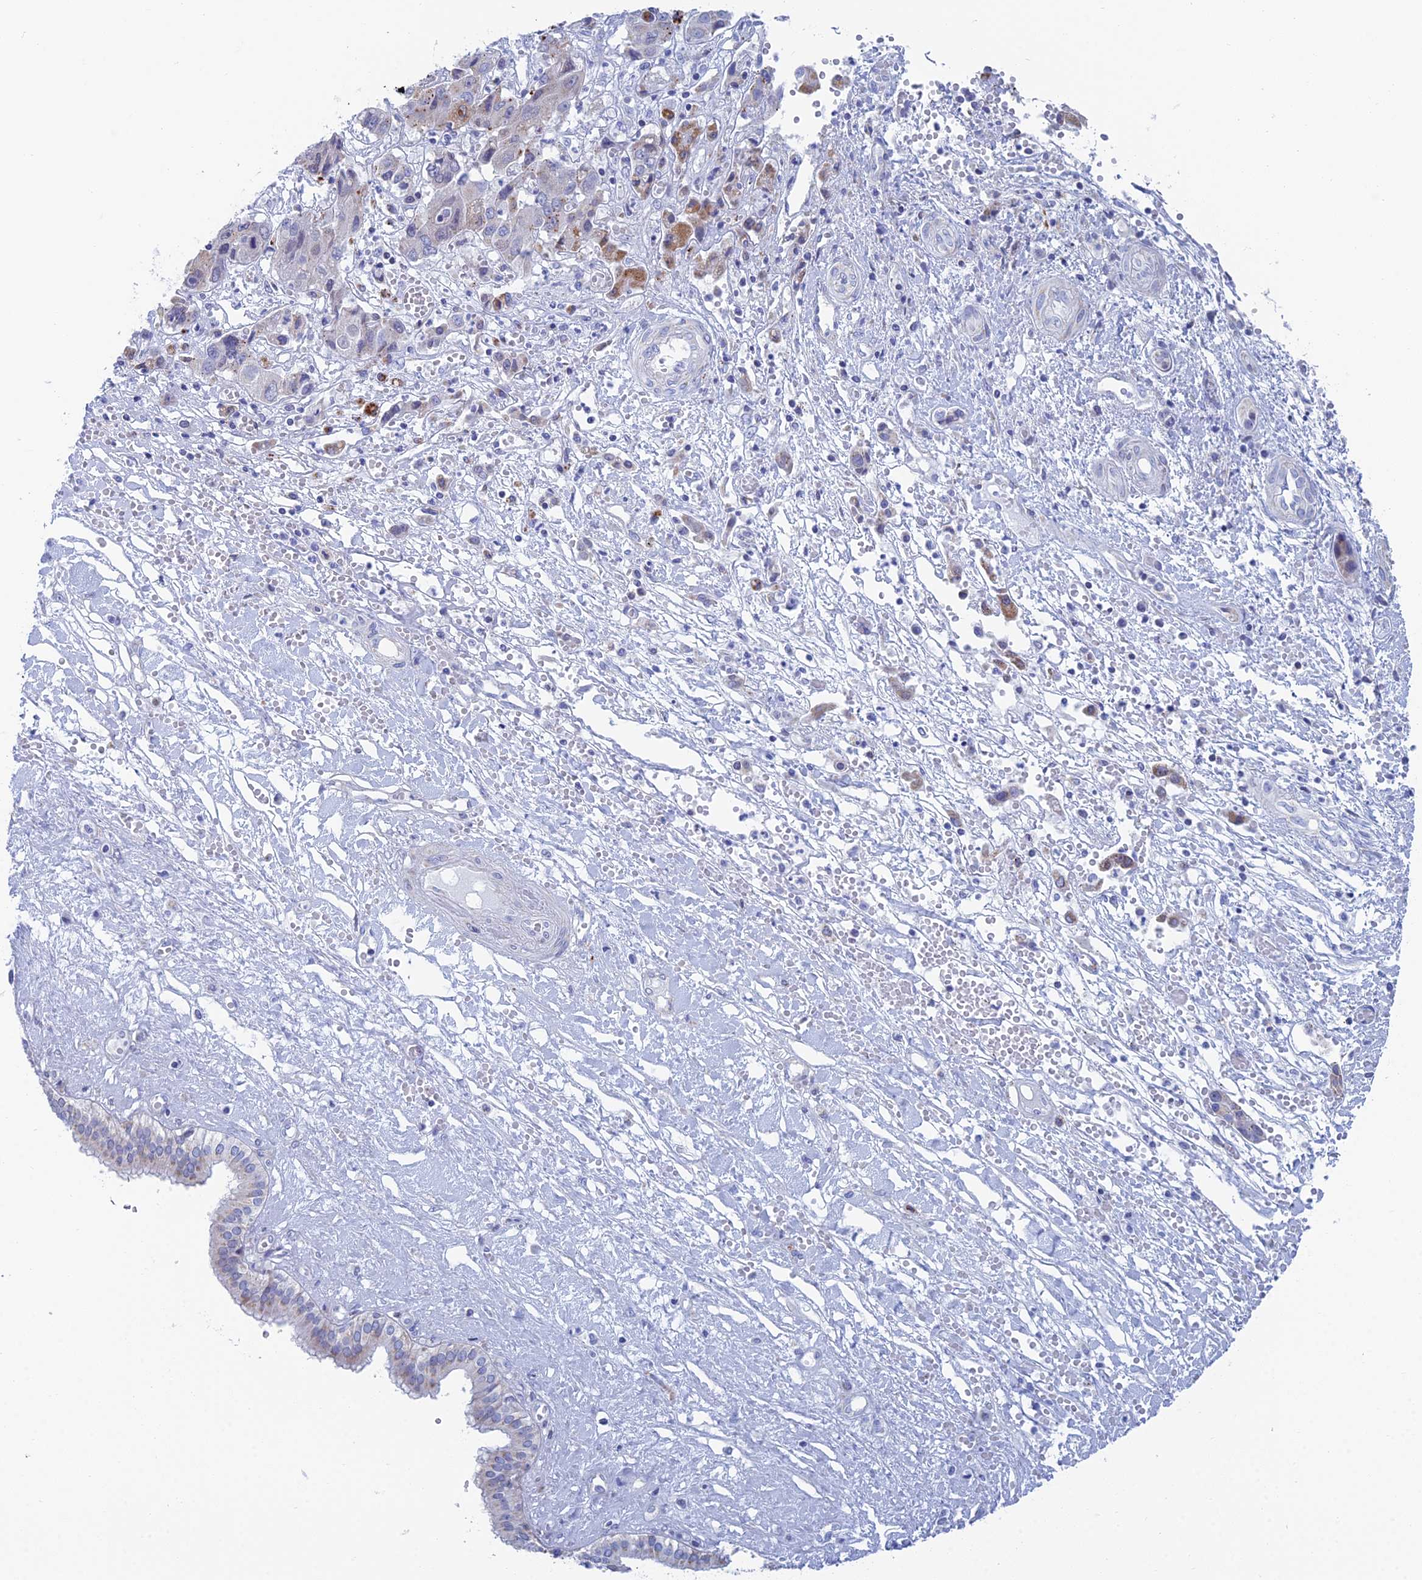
{"staining": {"intensity": "moderate", "quantity": "<25%", "location": "cytoplasmic/membranous"}, "tissue": "liver cancer", "cell_type": "Tumor cells", "image_type": "cancer", "snomed": [{"axis": "morphology", "description": "Cholangiocarcinoma"}, {"axis": "topography", "description": "Liver"}], "caption": "About <25% of tumor cells in liver cancer show moderate cytoplasmic/membranous protein positivity as visualized by brown immunohistochemical staining.", "gene": "CFAP210", "patient": {"sex": "male", "age": 67}}